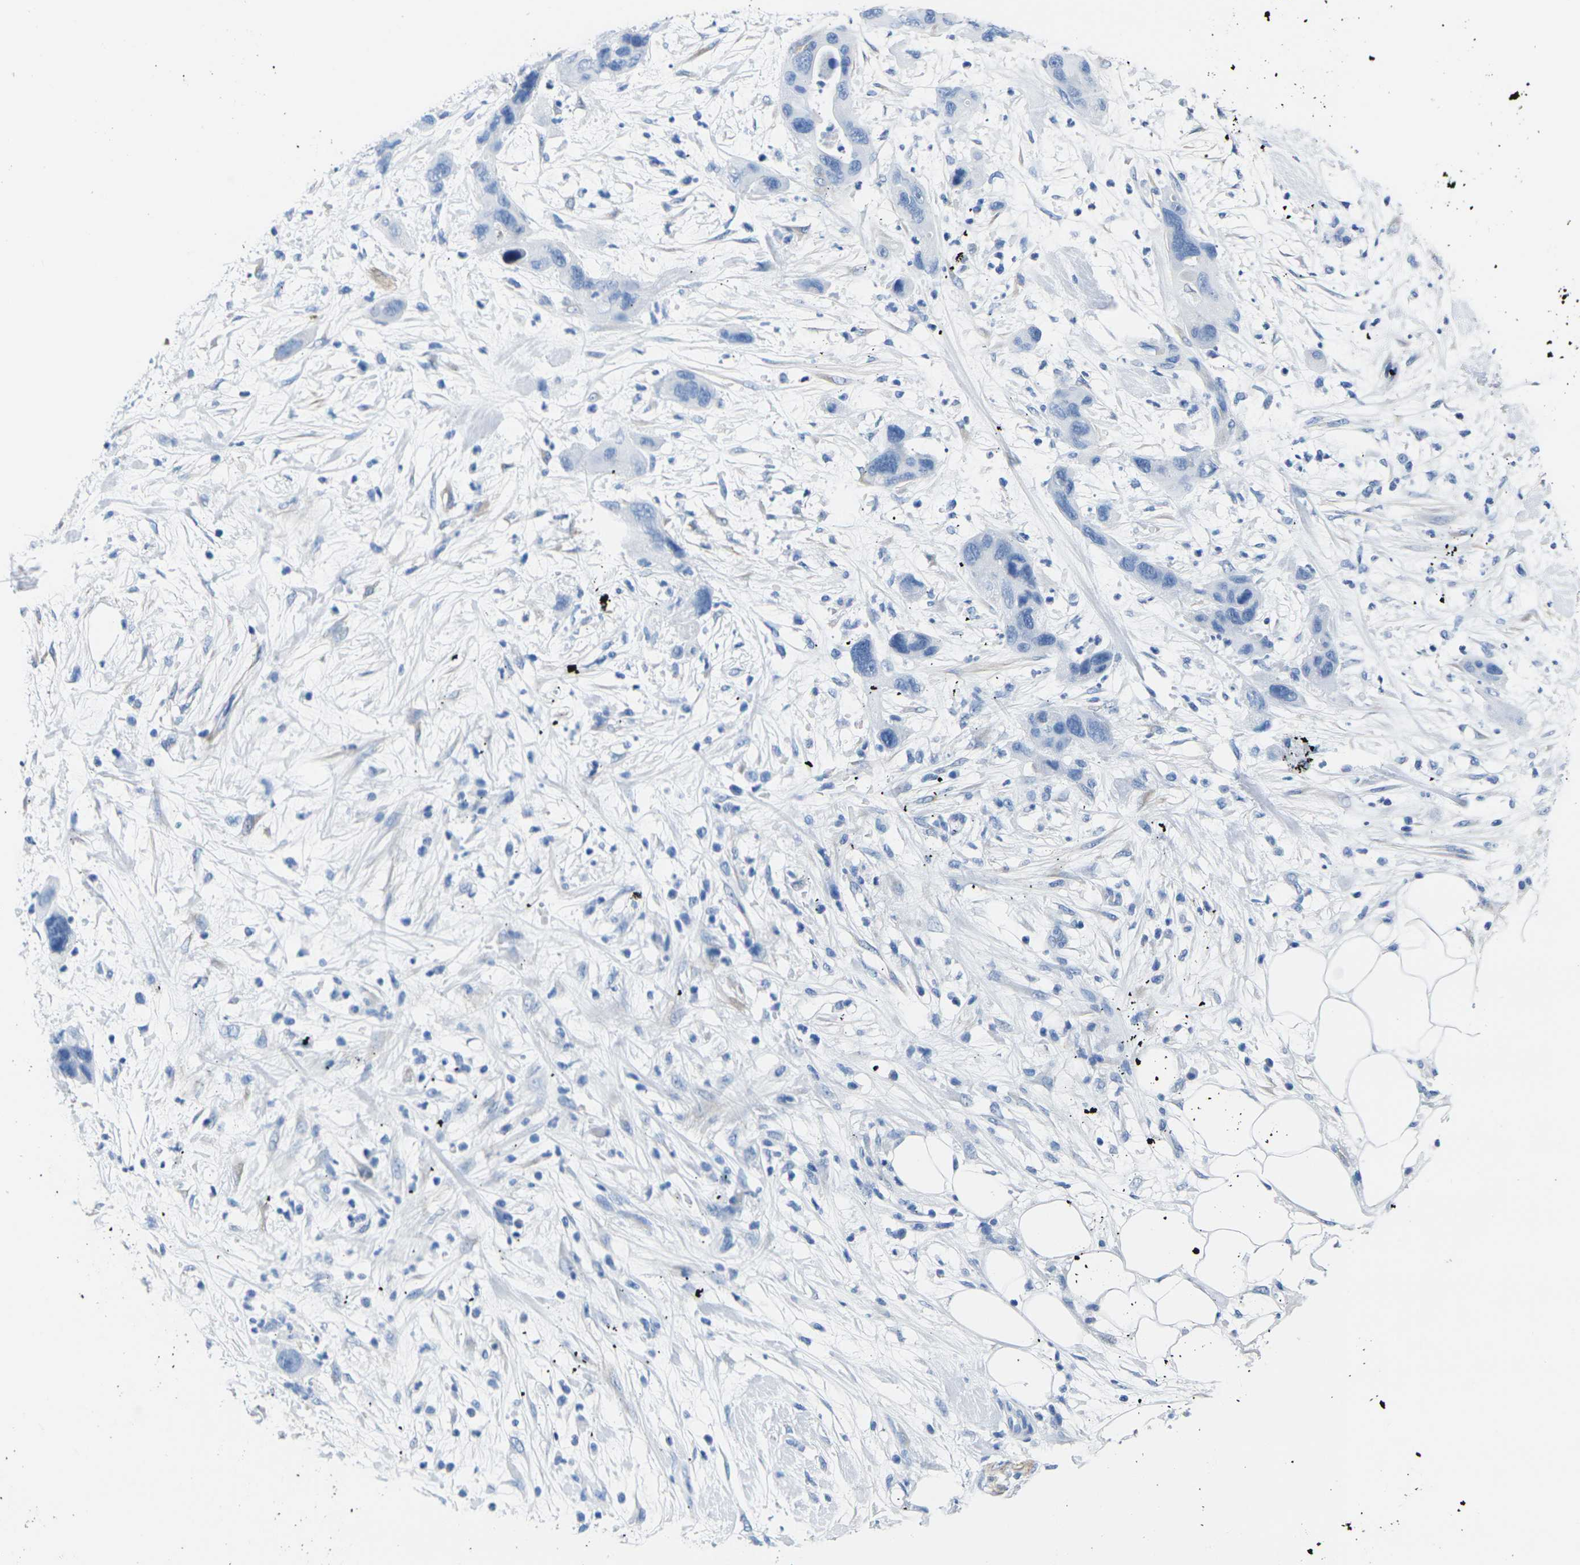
{"staining": {"intensity": "negative", "quantity": "none", "location": "none"}, "tissue": "pancreatic cancer", "cell_type": "Tumor cells", "image_type": "cancer", "snomed": [{"axis": "morphology", "description": "Adenocarcinoma, NOS"}, {"axis": "topography", "description": "Pancreas"}], "caption": "An immunohistochemistry histopathology image of pancreatic cancer (adenocarcinoma) is shown. There is no staining in tumor cells of pancreatic cancer (adenocarcinoma).", "gene": "CNN1", "patient": {"sex": "female", "age": 71}}